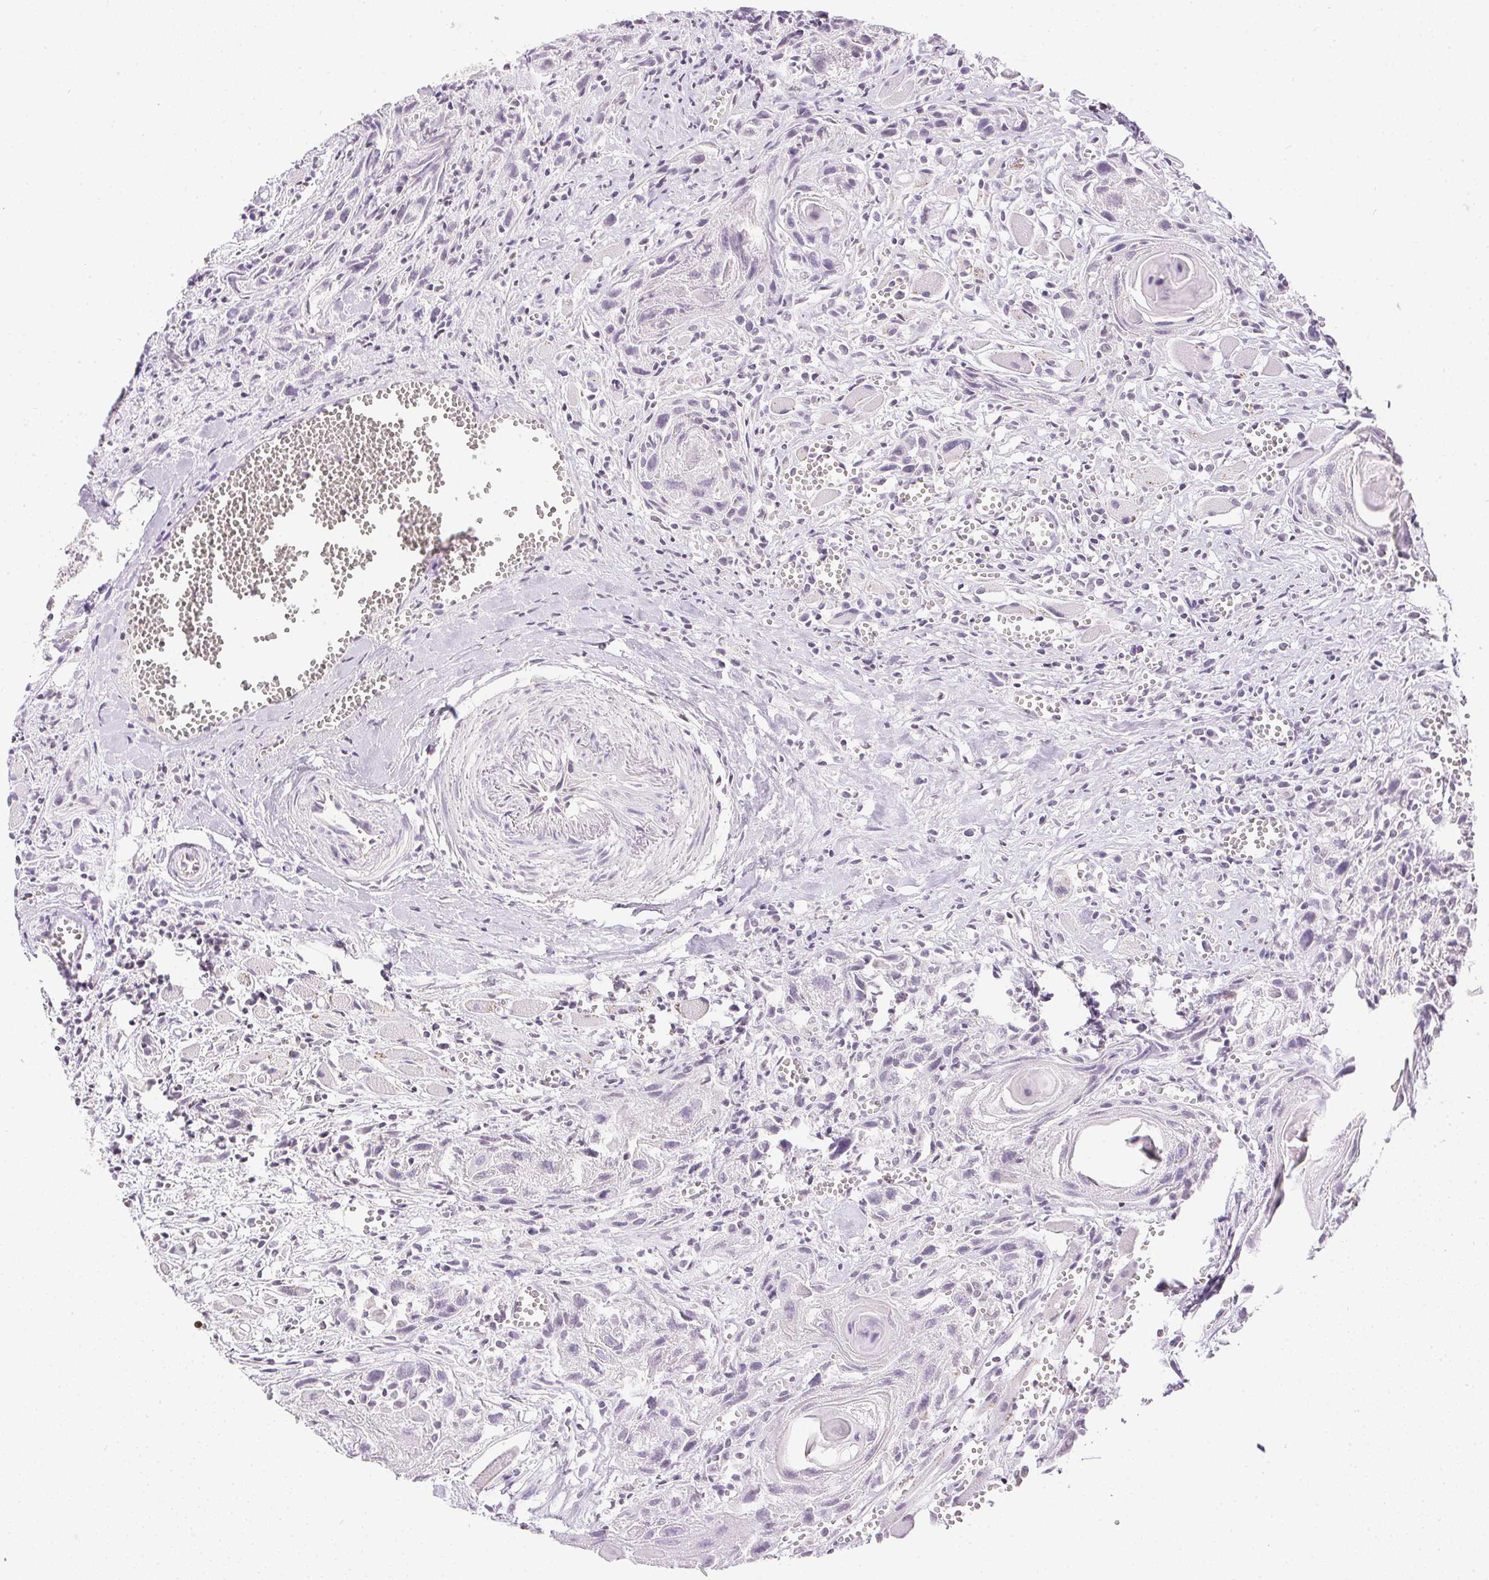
{"staining": {"intensity": "negative", "quantity": "none", "location": "none"}, "tissue": "head and neck cancer", "cell_type": "Tumor cells", "image_type": "cancer", "snomed": [{"axis": "morphology", "description": "Squamous cell carcinoma, NOS"}, {"axis": "topography", "description": "Head-Neck"}], "caption": "Head and neck squamous cell carcinoma was stained to show a protein in brown. There is no significant staining in tumor cells. (DAB immunohistochemistry (IHC), high magnification).", "gene": "PRL", "patient": {"sex": "female", "age": 80}}